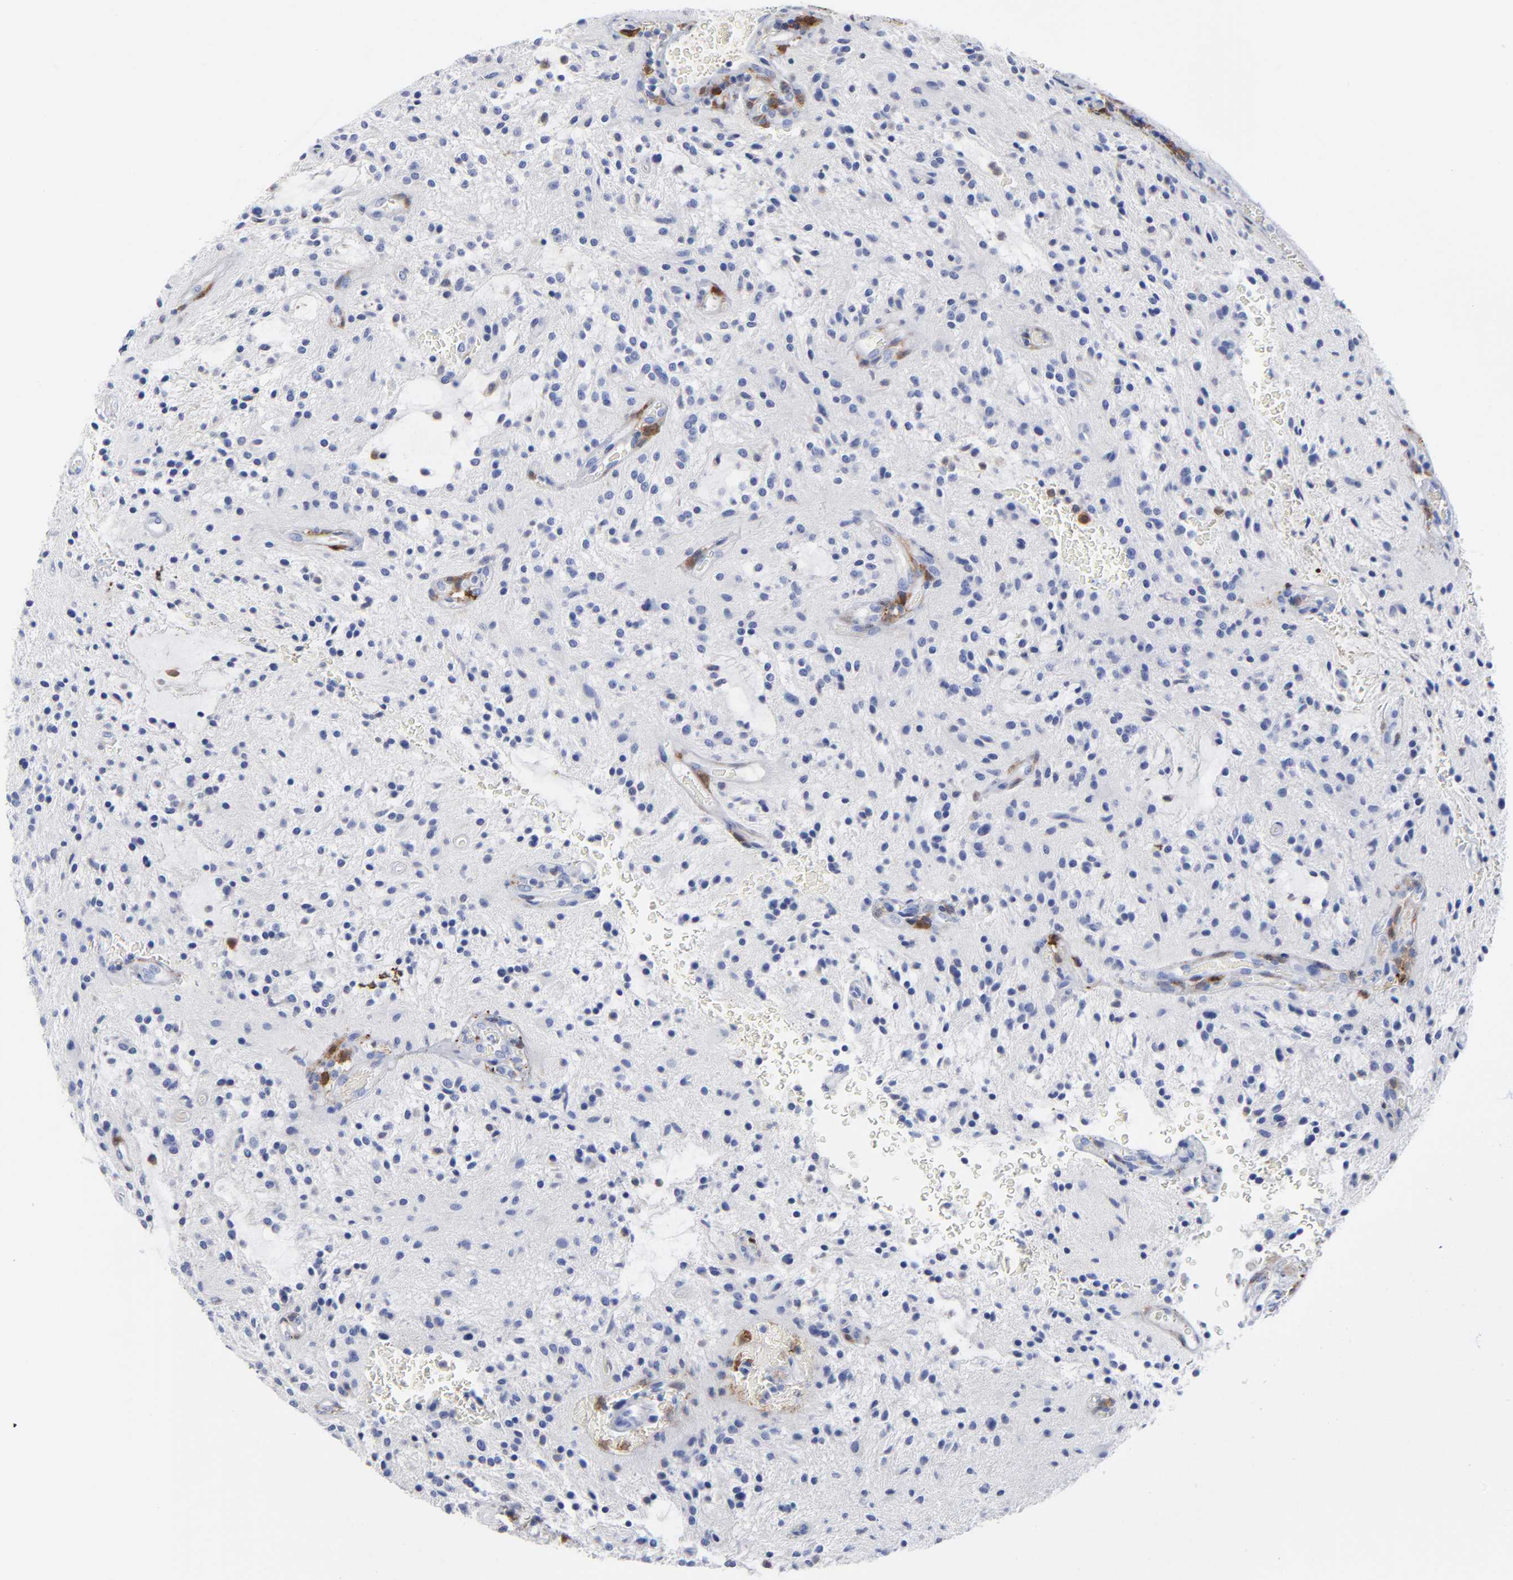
{"staining": {"intensity": "negative", "quantity": "none", "location": "none"}, "tissue": "glioma", "cell_type": "Tumor cells", "image_type": "cancer", "snomed": [{"axis": "morphology", "description": "Glioma, malignant, NOS"}, {"axis": "topography", "description": "Cerebellum"}], "caption": "Immunohistochemistry image of neoplastic tissue: glioma (malignant) stained with DAB demonstrates no significant protein staining in tumor cells.", "gene": "PTP4A1", "patient": {"sex": "female", "age": 10}}